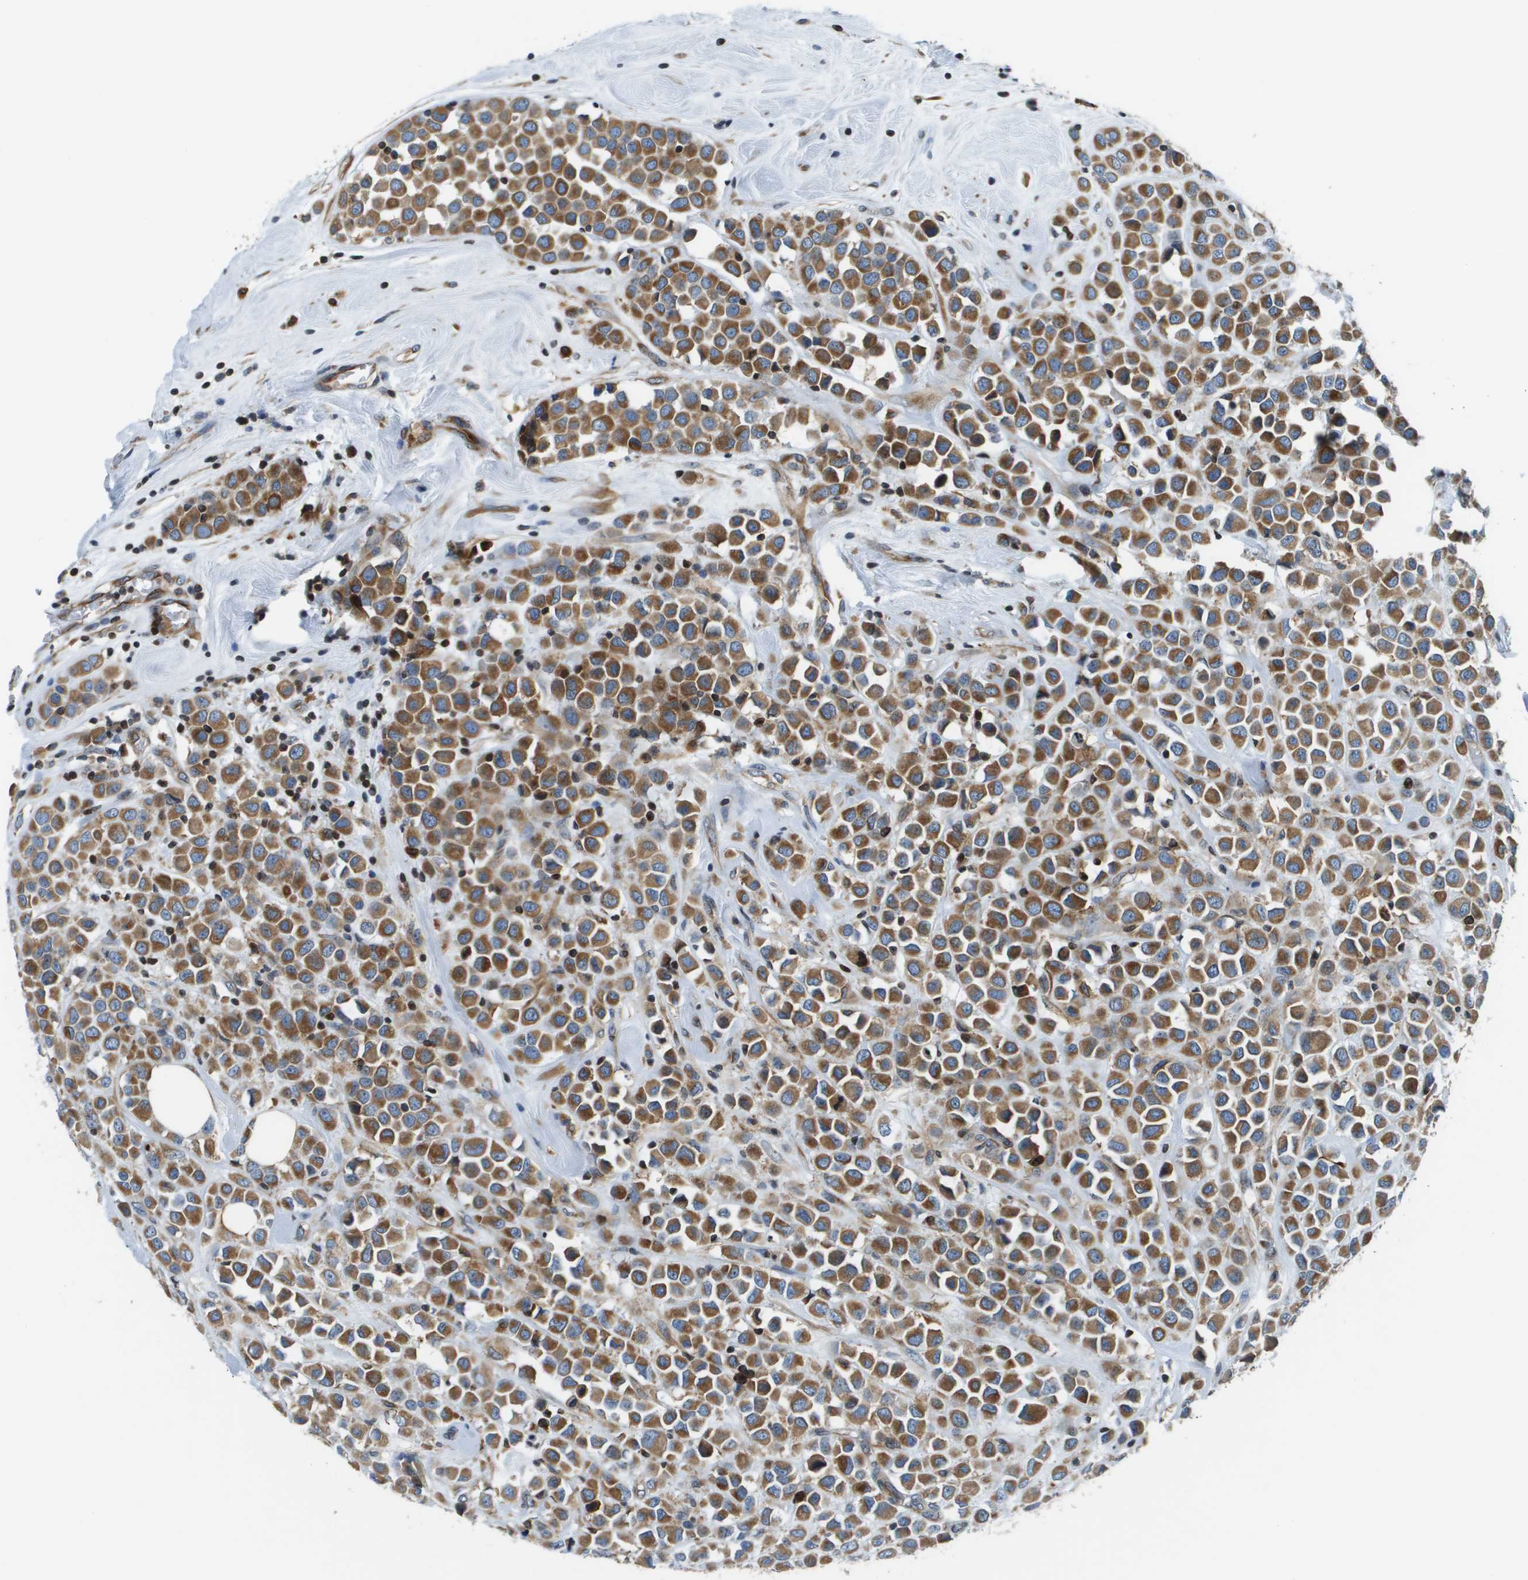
{"staining": {"intensity": "moderate", "quantity": ">75%", "location": "cytoplasmic/membranous"}, "tissue": "breast cancer", "cell_type": "Tumor cells", "image_type": "cancer", "snomed": [{"axis": "morphology", "description": "Duct carcinoma"}, {"axis": "topography", "description": "Breast"}], "caption": "Immunohistochemical staining of human infiltrating ductal carcinoma (breast) shows moderate cytoplasmic/membranous protein expression in approximately >75% of tumor cells.", "gene": "ESYT1", "patient": {"sex": "female", "age": 61}}